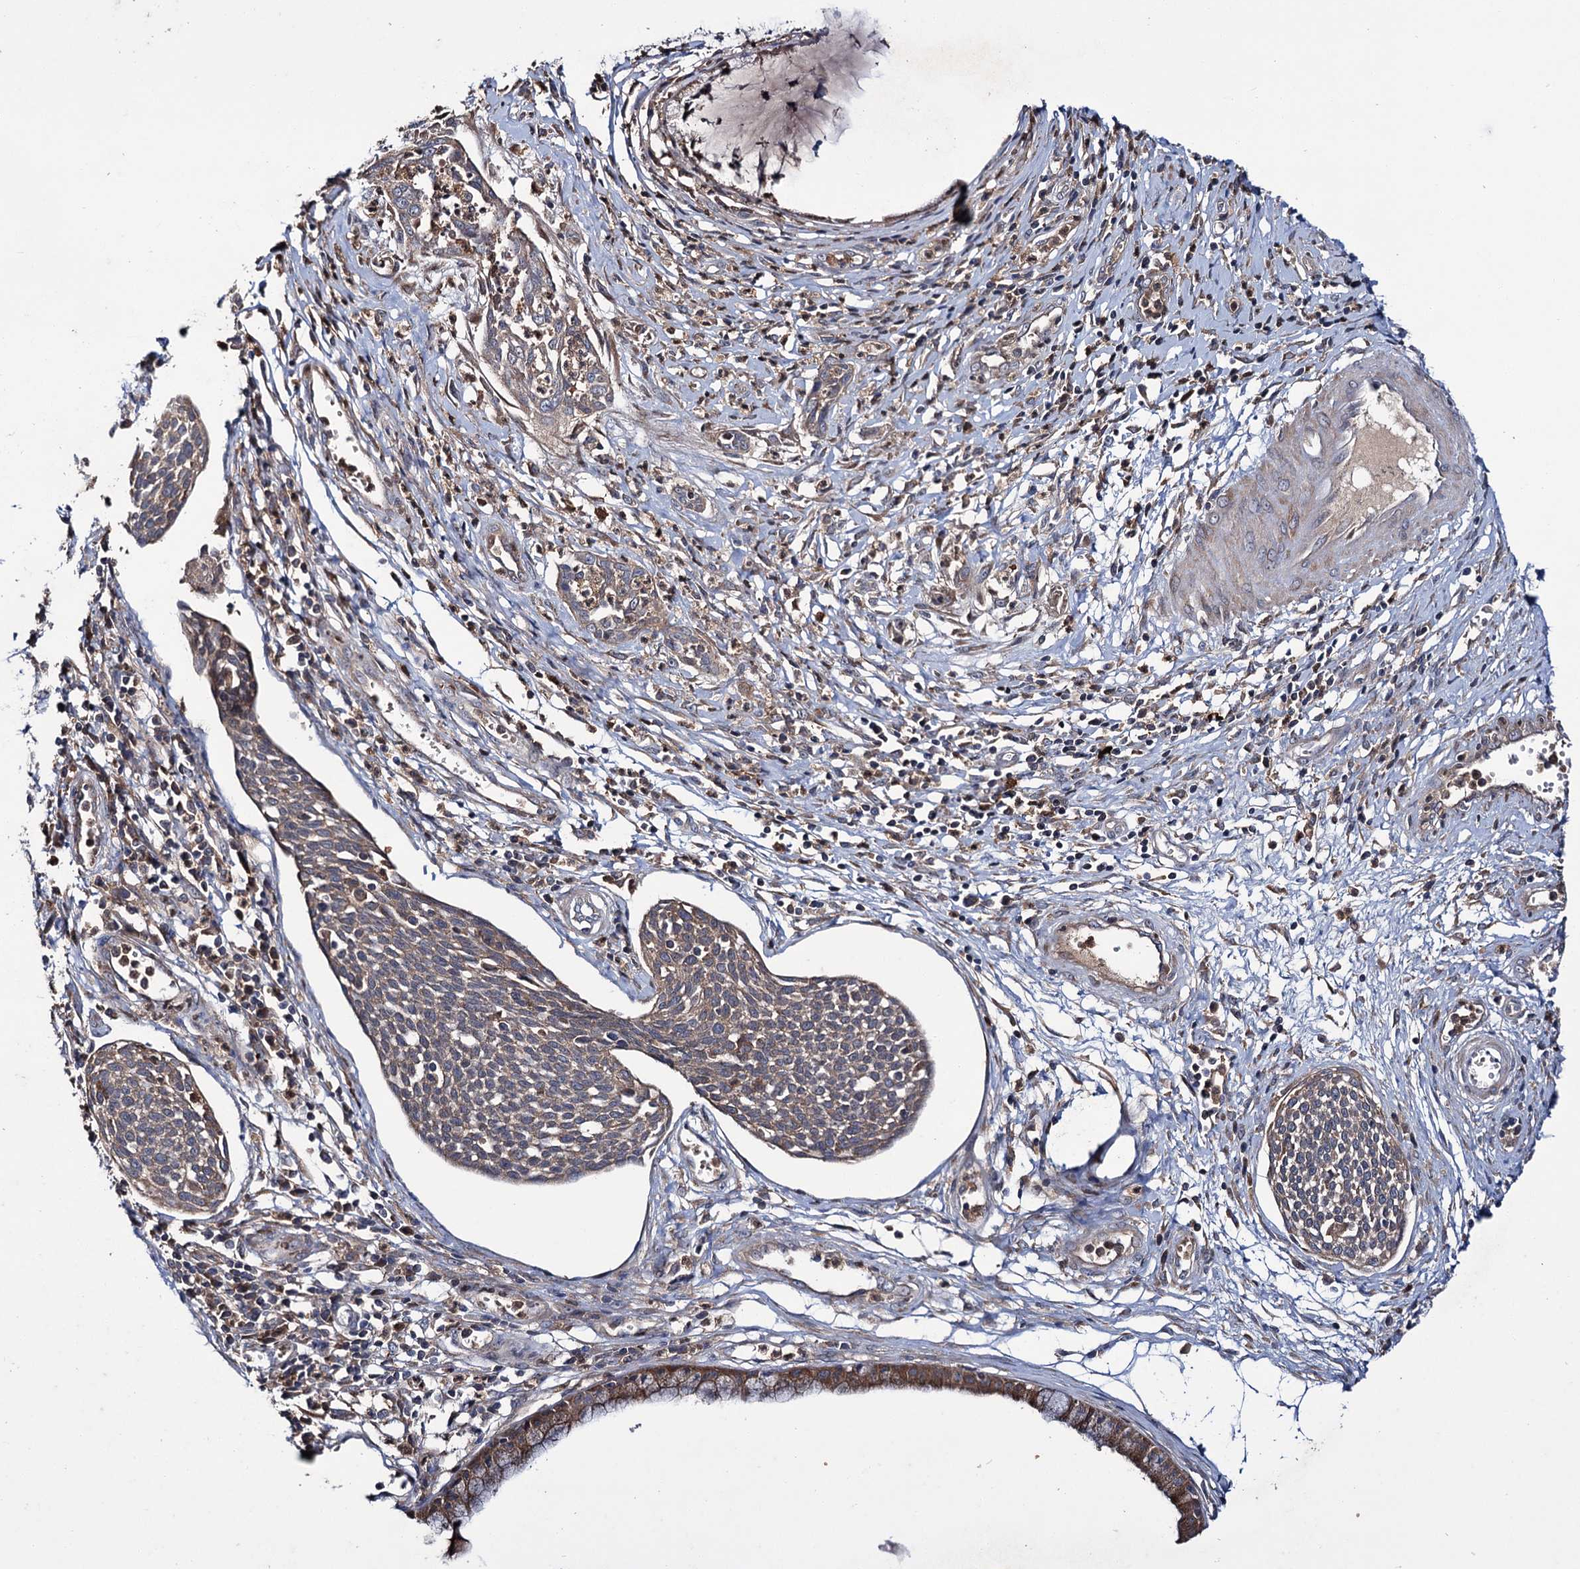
{"staining": {"intensity": "weak", "quantity": ">75%", "location": "cytoplasmic/membranous"}, "tissue": "cervical cancer", "cell_type": "Tumor cells", "image_type": "cancer", "snomed": [{"axis": "morphology", "description": "Squamous cell carcinoma, NOS"}, {"axis": "topography", "description": "Cervix"}], "caption": "Cervical cancer stained with a protein marker shows weak staining in tumor cells.", "gene": "PTPN3", "patient": {"sex": "female", "age": 34}}